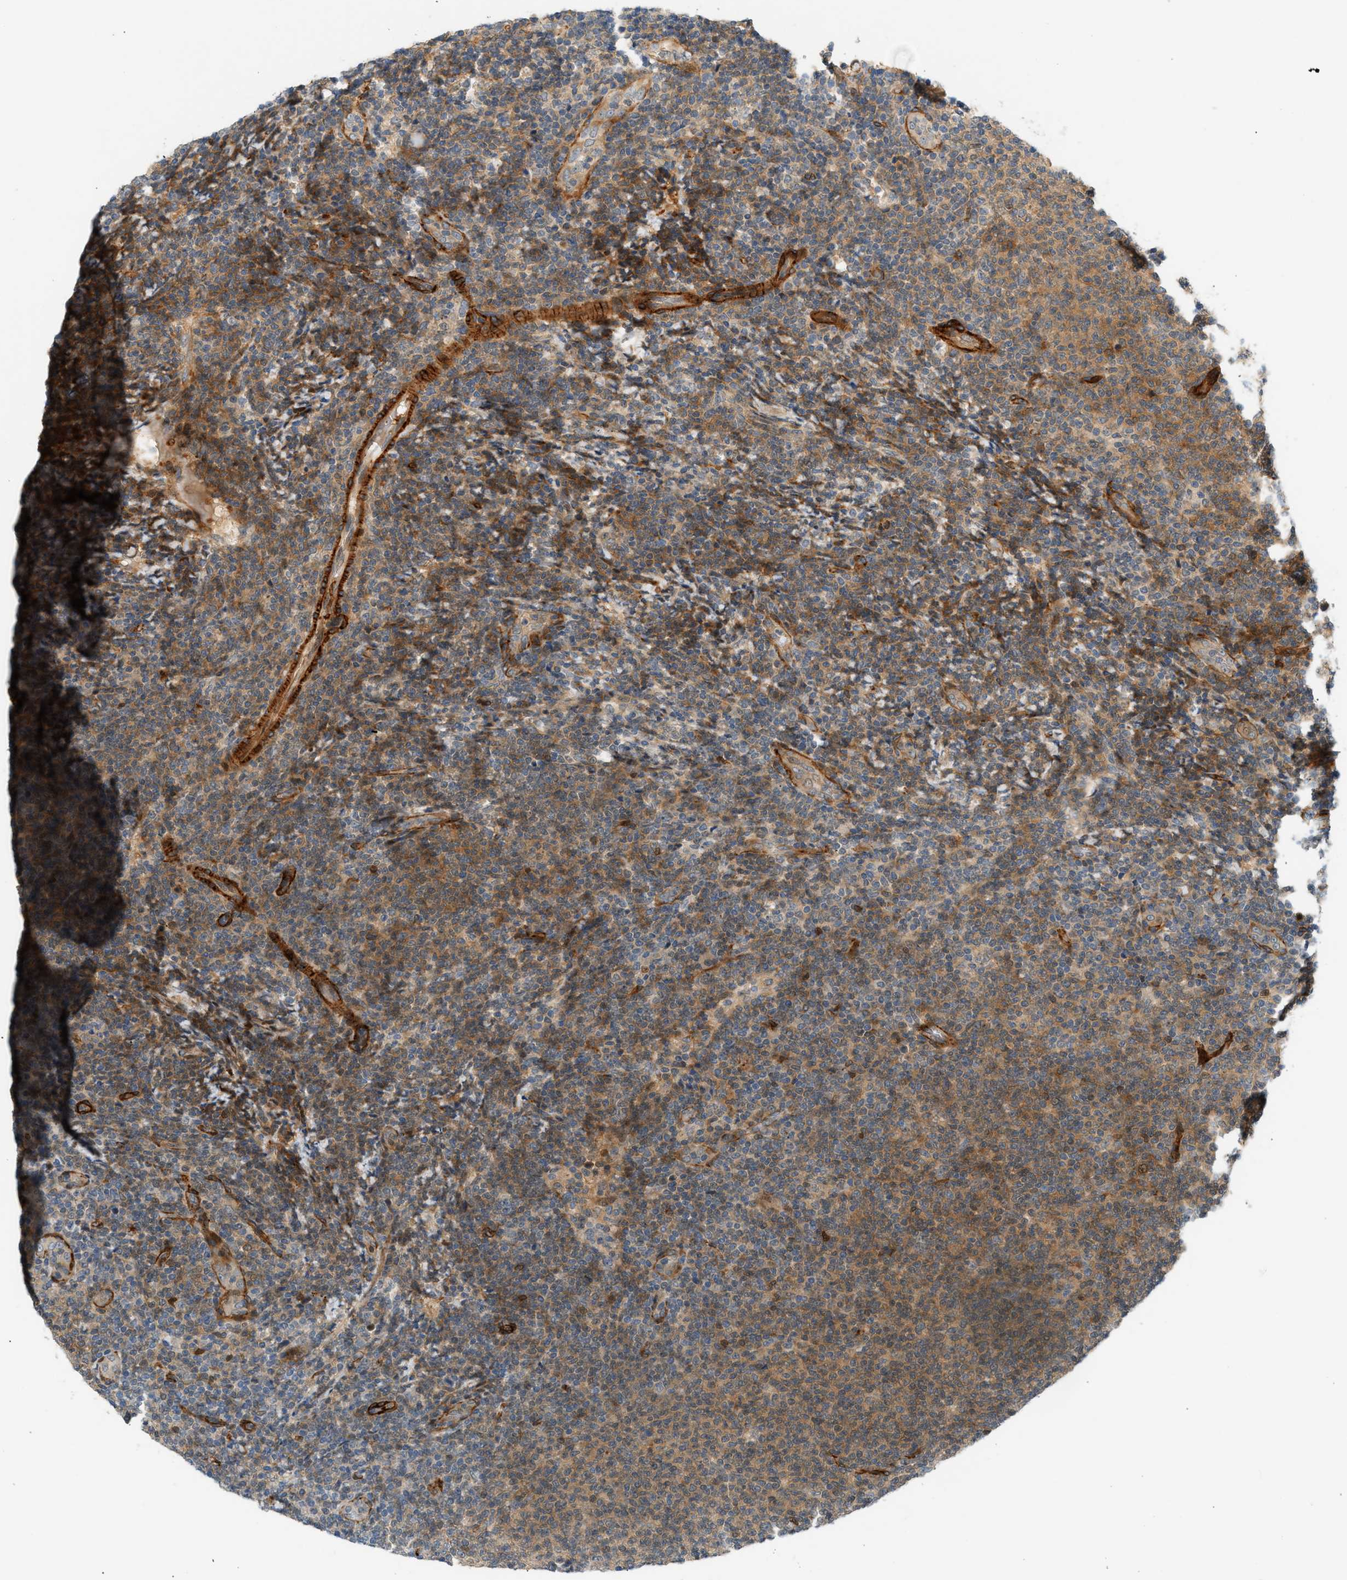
{"staining": {"intensity": "moderate", "quantity": ">75%", "location": "cytoplasmic/membranous"}, "tissue": "lymphoma", "cell_type": "Tumor cells", "image_type": "cancer", "snomed": [{"axis": "morphology", "description": "Malignant lymphoma, non-Hodgkin's type, Low grade"}, {"axis": "topography", "description": "Lymph node"}], "caption": "Protein analysis of malignant lymphoma, non-Hodgkin's type (low-grade) tissue shows moderate cytoplasmic/membranous staining in about >75% of tumor cells. (Brightfield microscopy of DAB IHC at high magnification).", "gene": "EDNRA", "patient": {"sex": "male", "age": 66}}